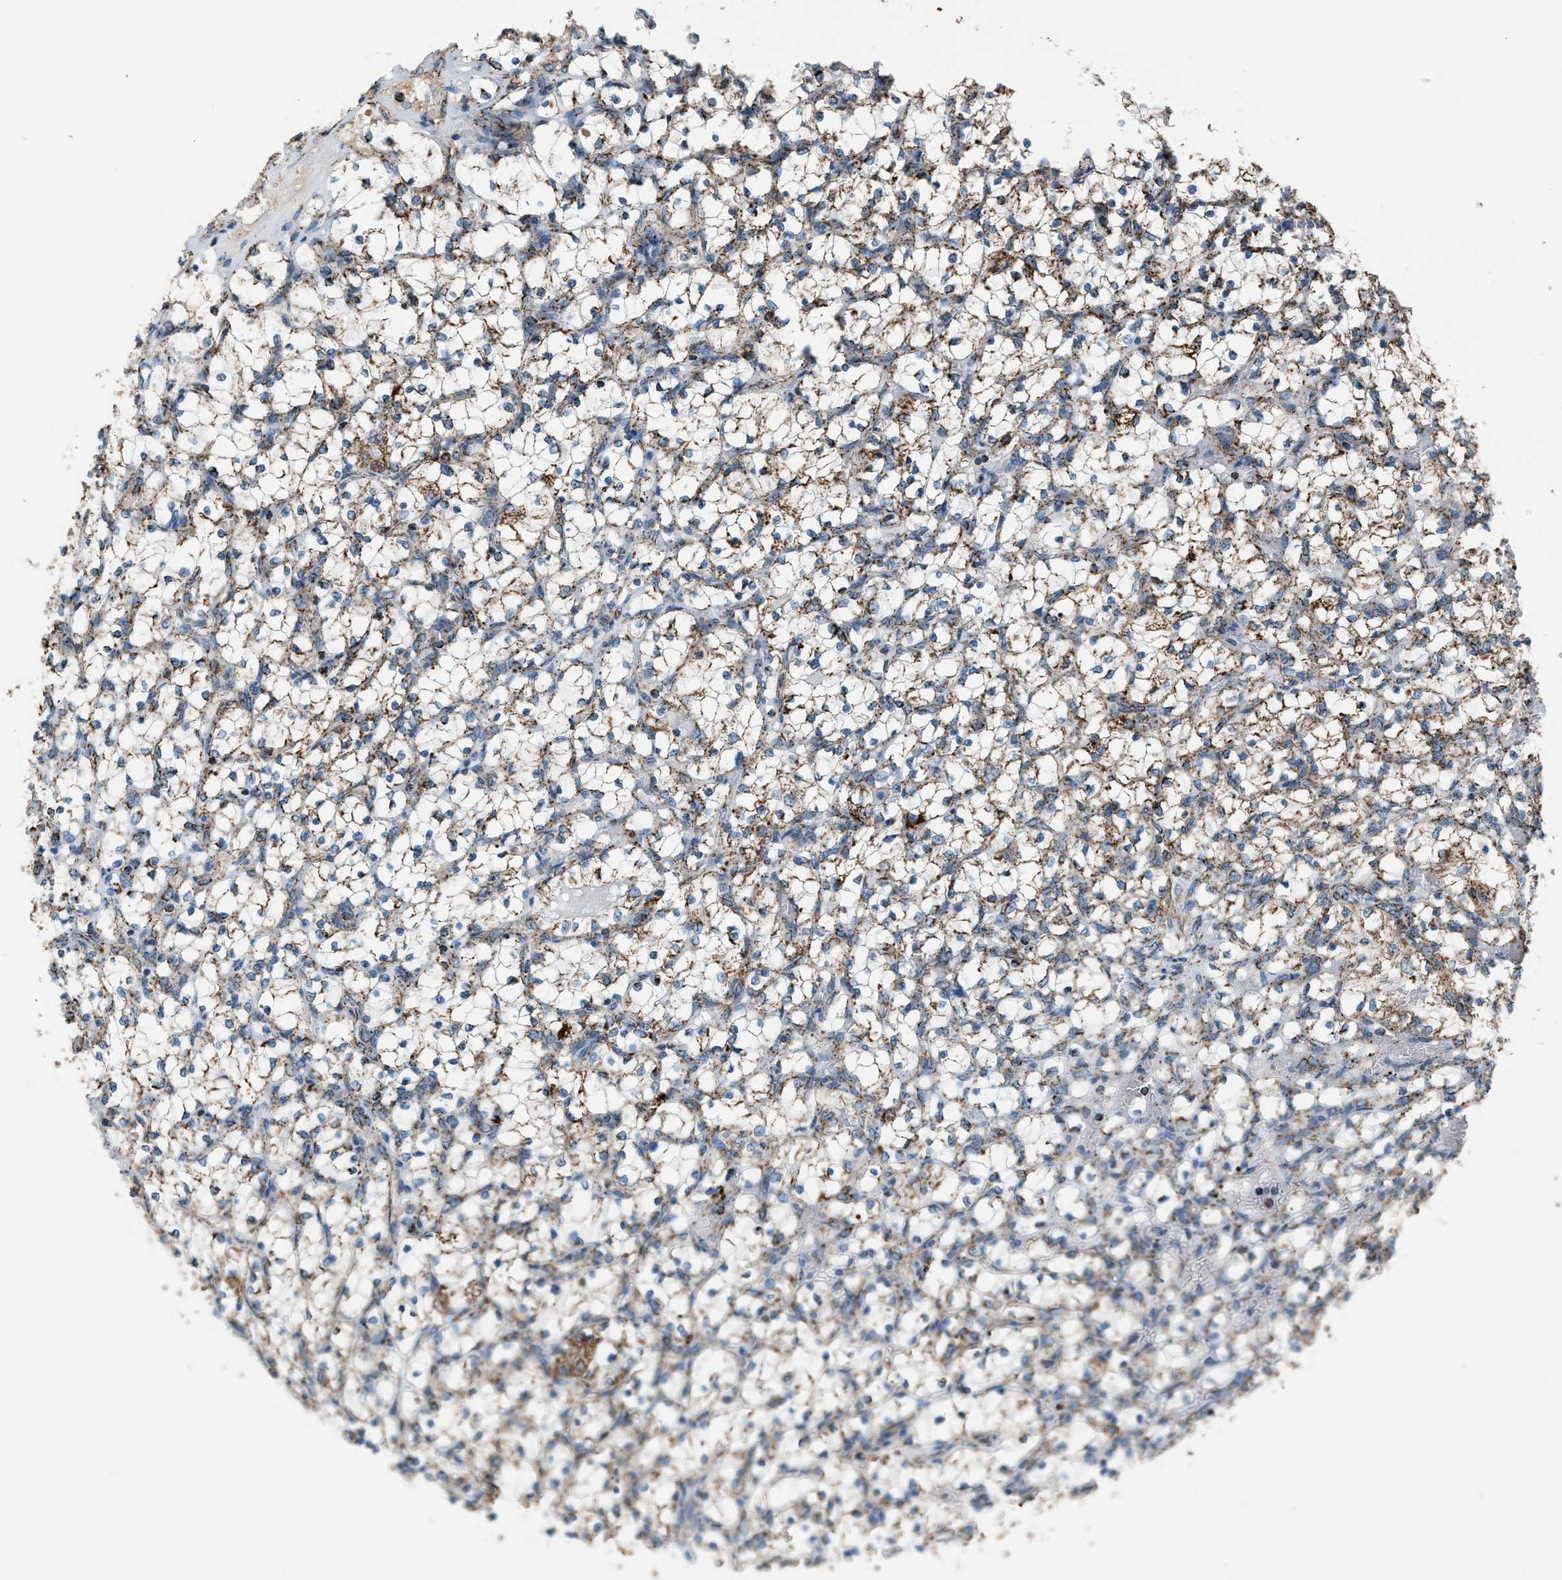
{"staining": {"intensity": "moderate", "quantity": ">75%", "location": "cytoplasmic/membranous"}, "tissue": "renal cancer", "cell_type": "Tumor cells", "image_type": "cancer", "snomed": [{"axis": "morphology", "description": "Adenocarcinoma, NOS"}, {"axis": "topography", "description": "Kidney"}], "caption": "Renal cancer stained with DAB immunohistochemistry (IHC) exhibits medium levels of moderate cytoplasmic/membranous positivity in approximately >75% of tumor cells.", "gene": "MDH2", "patient": {"sex": "female", "age": 69}}